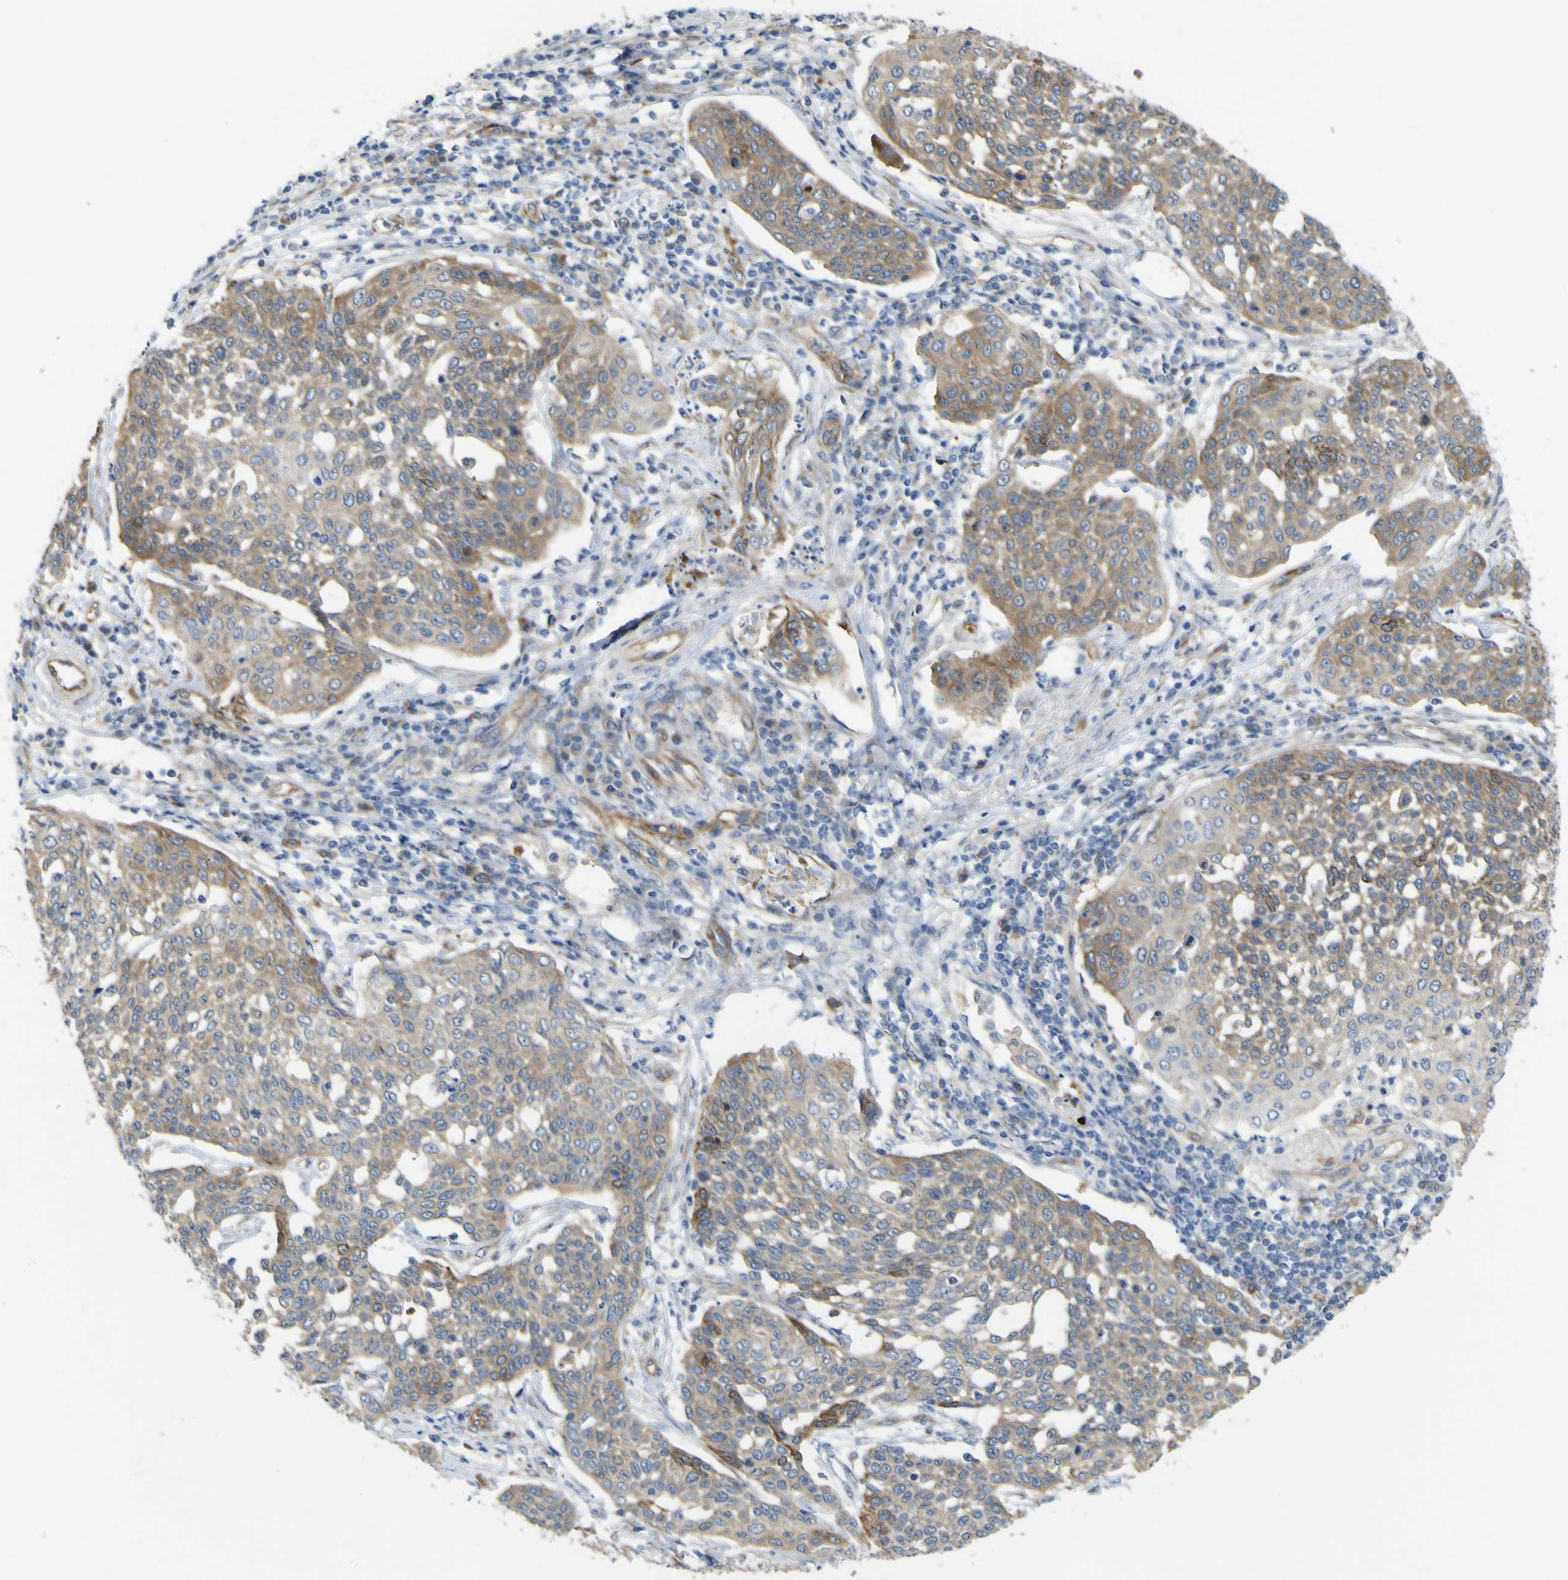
{"staining": {"intensity": "moderate", "quantity": ">75%", "location": "cytoplasmic/membranous"}, "tissue": "cervical cancer", "cell_type": "Tumor cells", "image_type": "cancer", "snomed": [{"axis": "morphology", "description": "Squamous cell carcinoma, NOS"}, {"axis": "topography", "description": "Cervix"}], "caption": "Cervical cancer (squamous cell carcinoma) stained with DAB IHC exhibits medium levels of moderate cytoplasmic/membranous staining in approximately >75% of tumor cells. (brown staining indicates protein expression, while blue staining denotes nuclei).", "gene": "JPH1", "patient": {"sex": "female", "age": 34}}